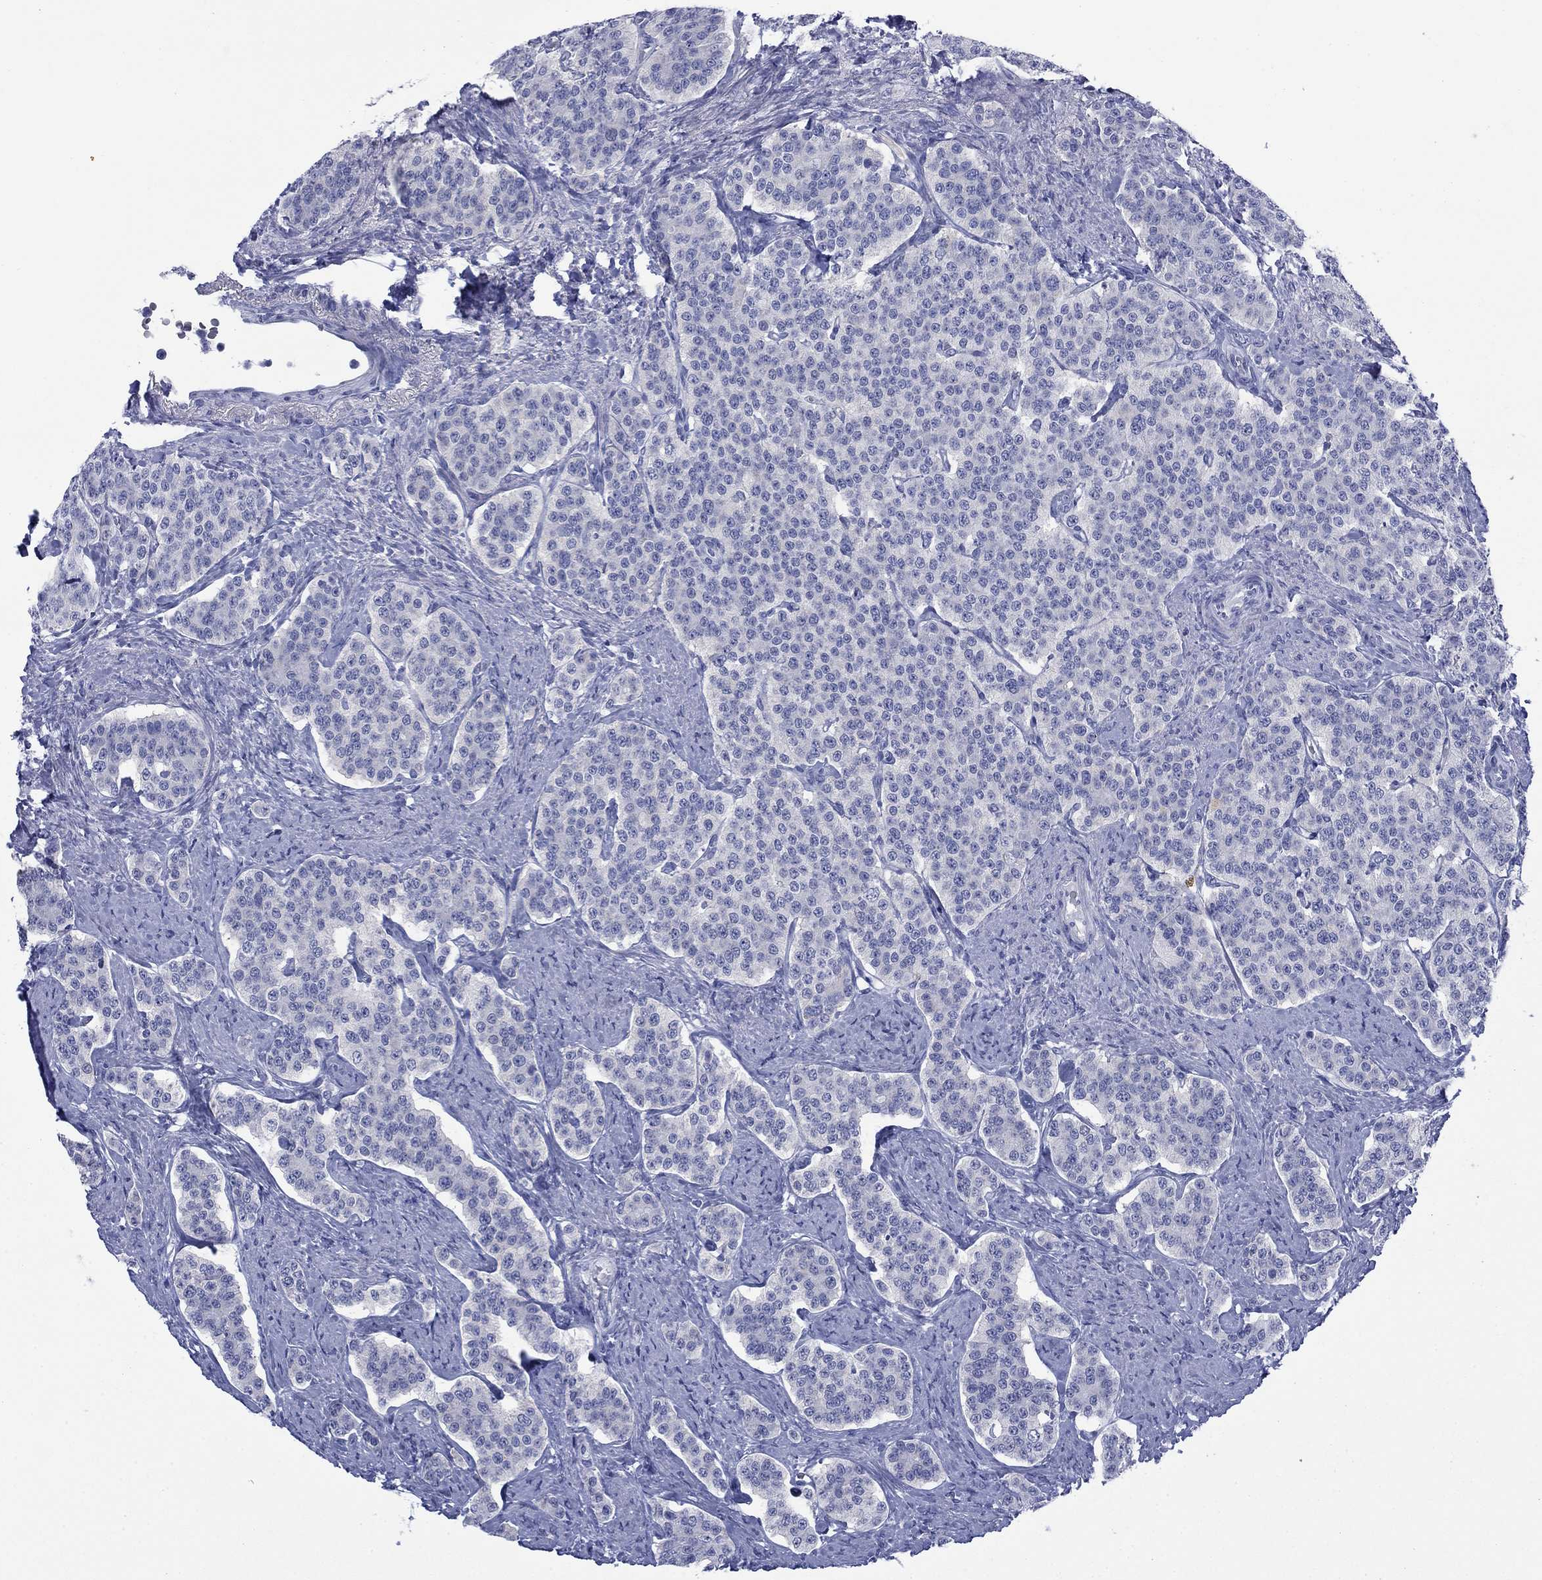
{"staining": {"intensity": "negative", "quantity": "none", "location": "none"}, "tissue": "carcinoid", "cell_type": "Tumor cells", "image_type": "cancer", "snomed": [{"axis": "morphology", "description": "Carcinoid, malignant, NOS"}, {"axis": "topography", "description": "Small intestine"}], "caption": "Carcinoid was stained to show a protein in brown. There is no significant staining in tumor cells. (Immunohistochemistry, brightfield microscopy, high magnification).", "gene": "IGF2BP3", "patient": {"sex": "female", "age": 58}}